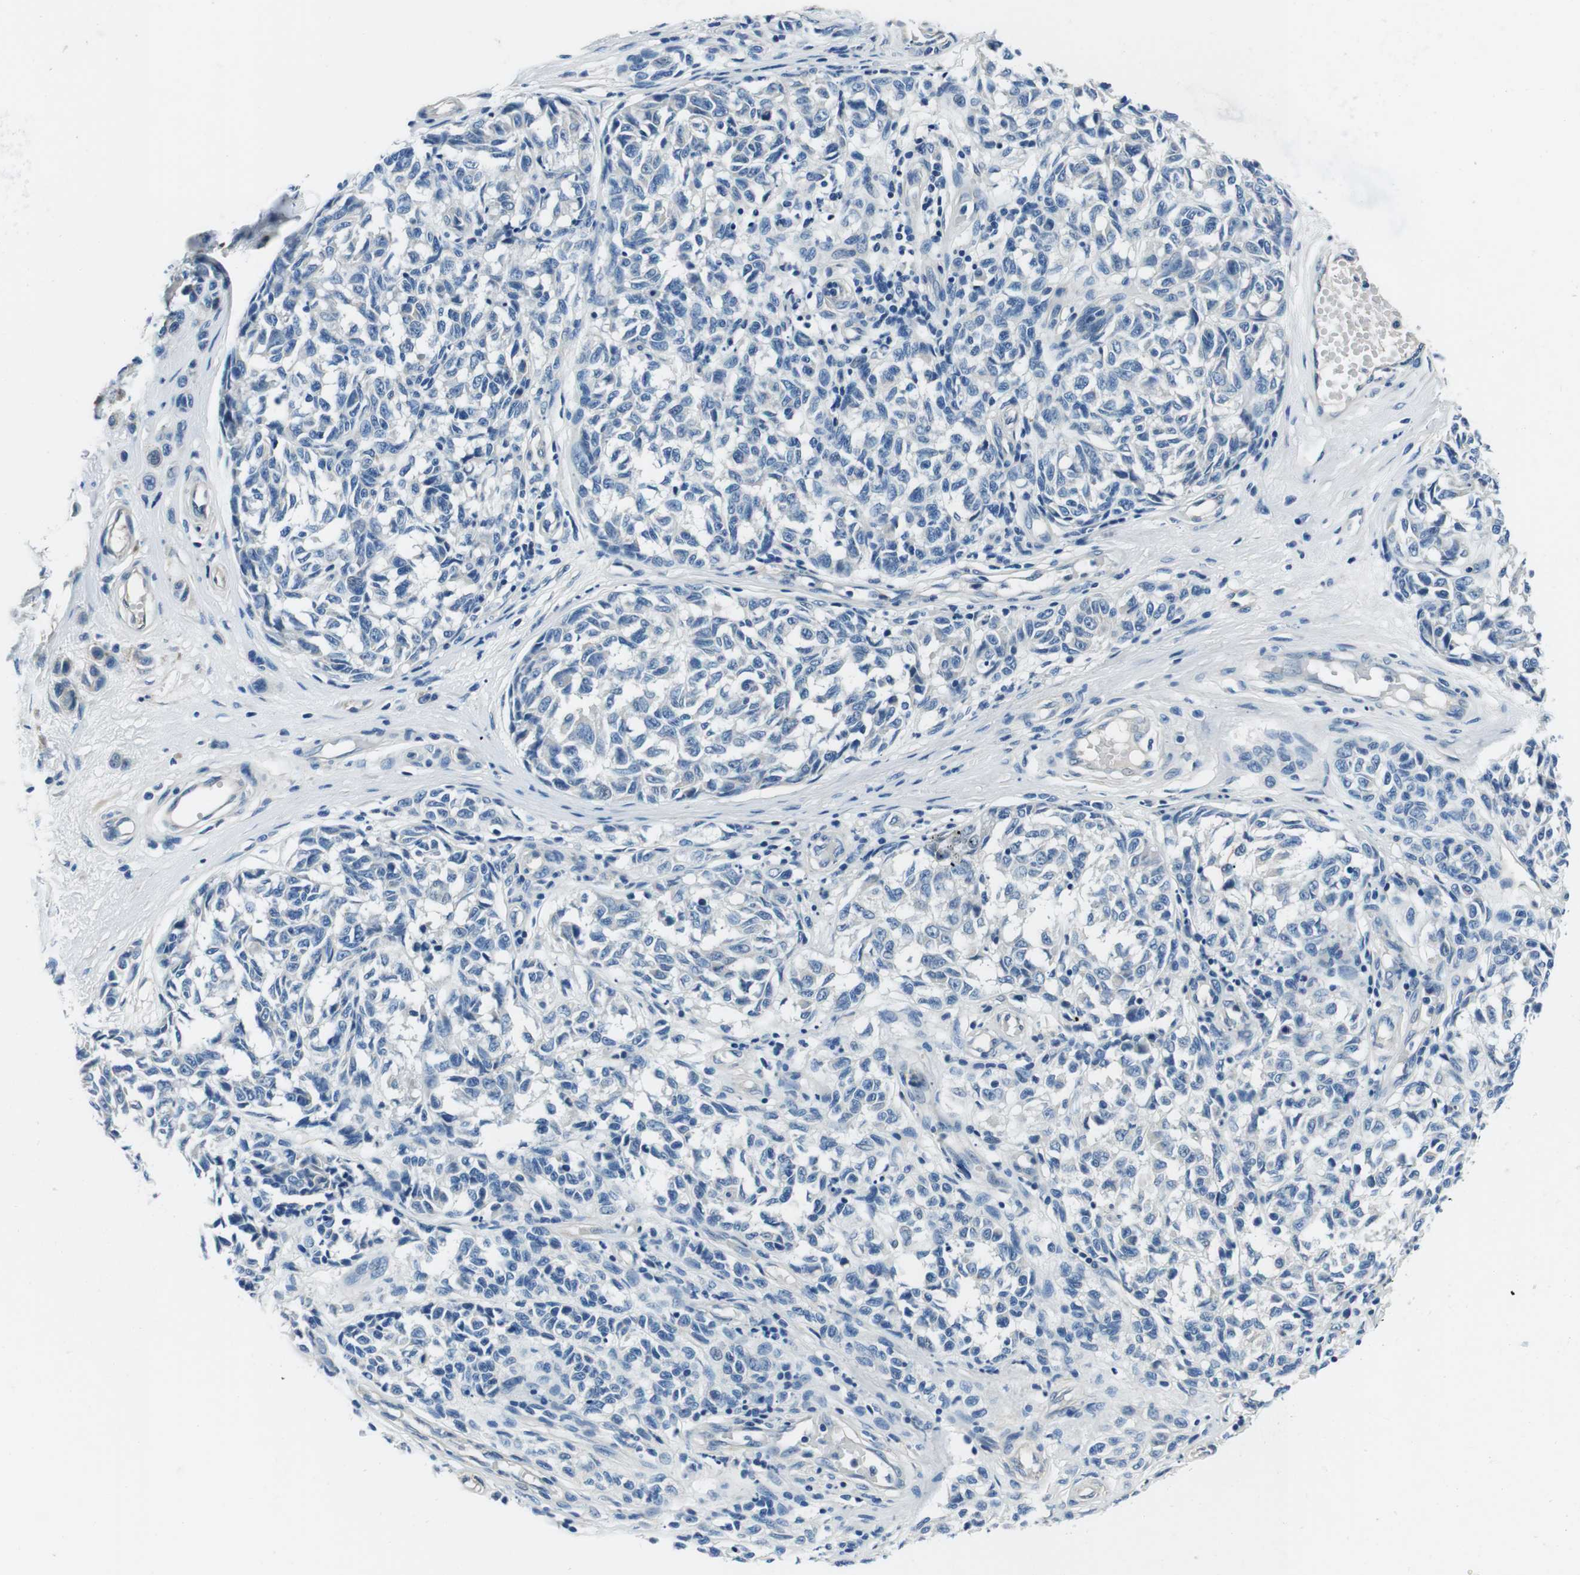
{"staining": {"intensity": "negative", "quantity": "none", "location": "none"}, "tissue": "melanoma", "cell_type": "Tumor cells", "image_type": "cancer", "snomed": [{"axis": "morphology", "description": "Malignant melanoma, NOS"}, {"axis": "topography", "description": "Skin"}], "caption": "Photomicrograph shows no significant protein expression in tumor cells of melanoma. The staining is performed using DAB (3,3'-diaminobenzidine) brown chromogen with nuclei counter-stained in using hematoxylin.", "gene": "CASQ1", "patient": {"sex": "female", "age": 64}}